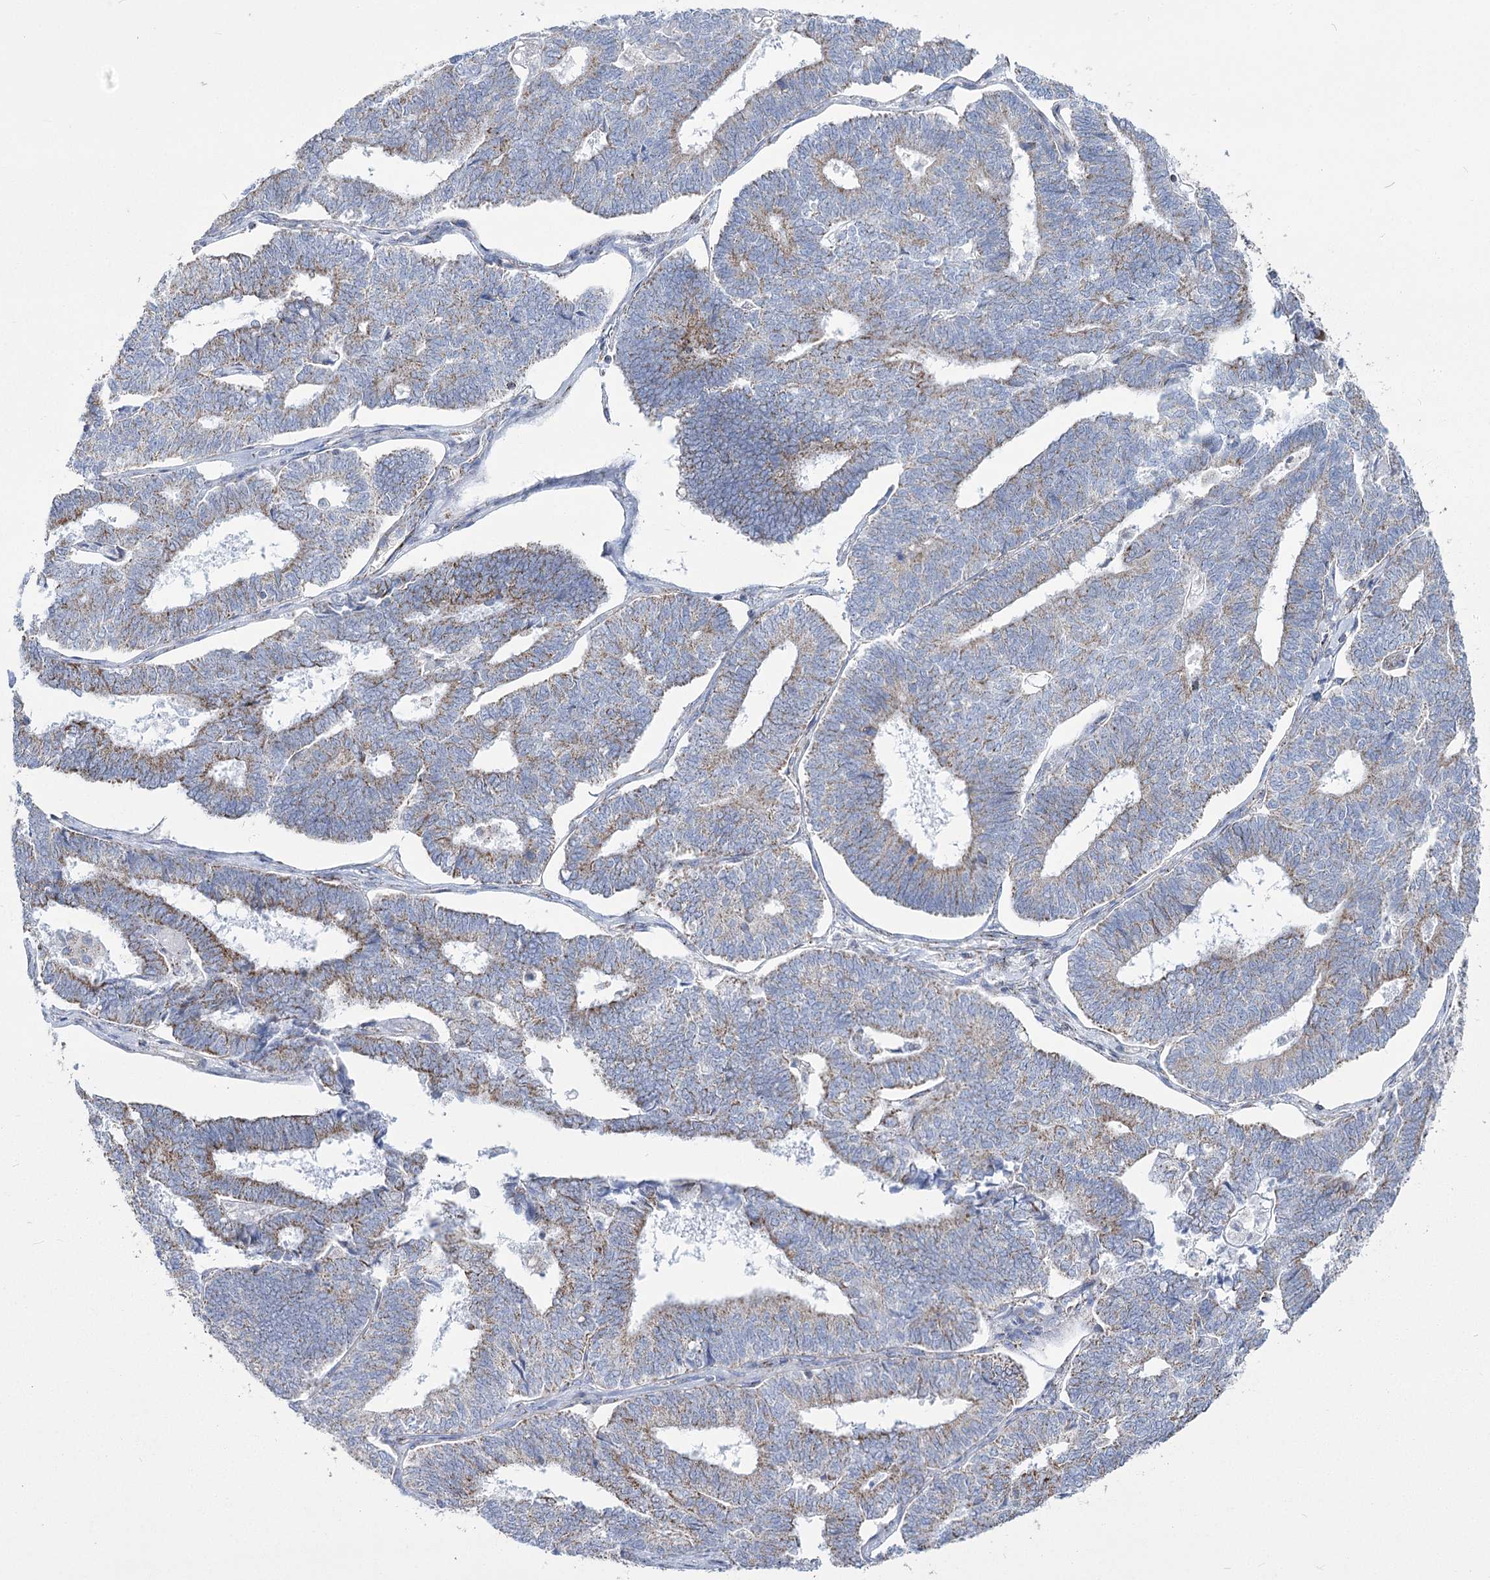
{"staining": {"intensity": "moderate", "quantity": "<25%", "location": "cytoplasmic/membranous"}, "tissue": "endometrial cancer", "cell_type": "Tumor cells", "image_type": "cancer", "snomed": [{"axis": "morphology", "description": "Adenocarcinoma, NOS"}, {"axis": "topography", "description": "Endometrium"}], "caption": "A micrograph showing moderate cytoplasmic/membranous positivity in about <25% of tumor cells in endometrial cancer, as visualized by brown immunohistochemical staining.", "gene": "PDHB", "patient": {"sex": "female", "age": 70}}